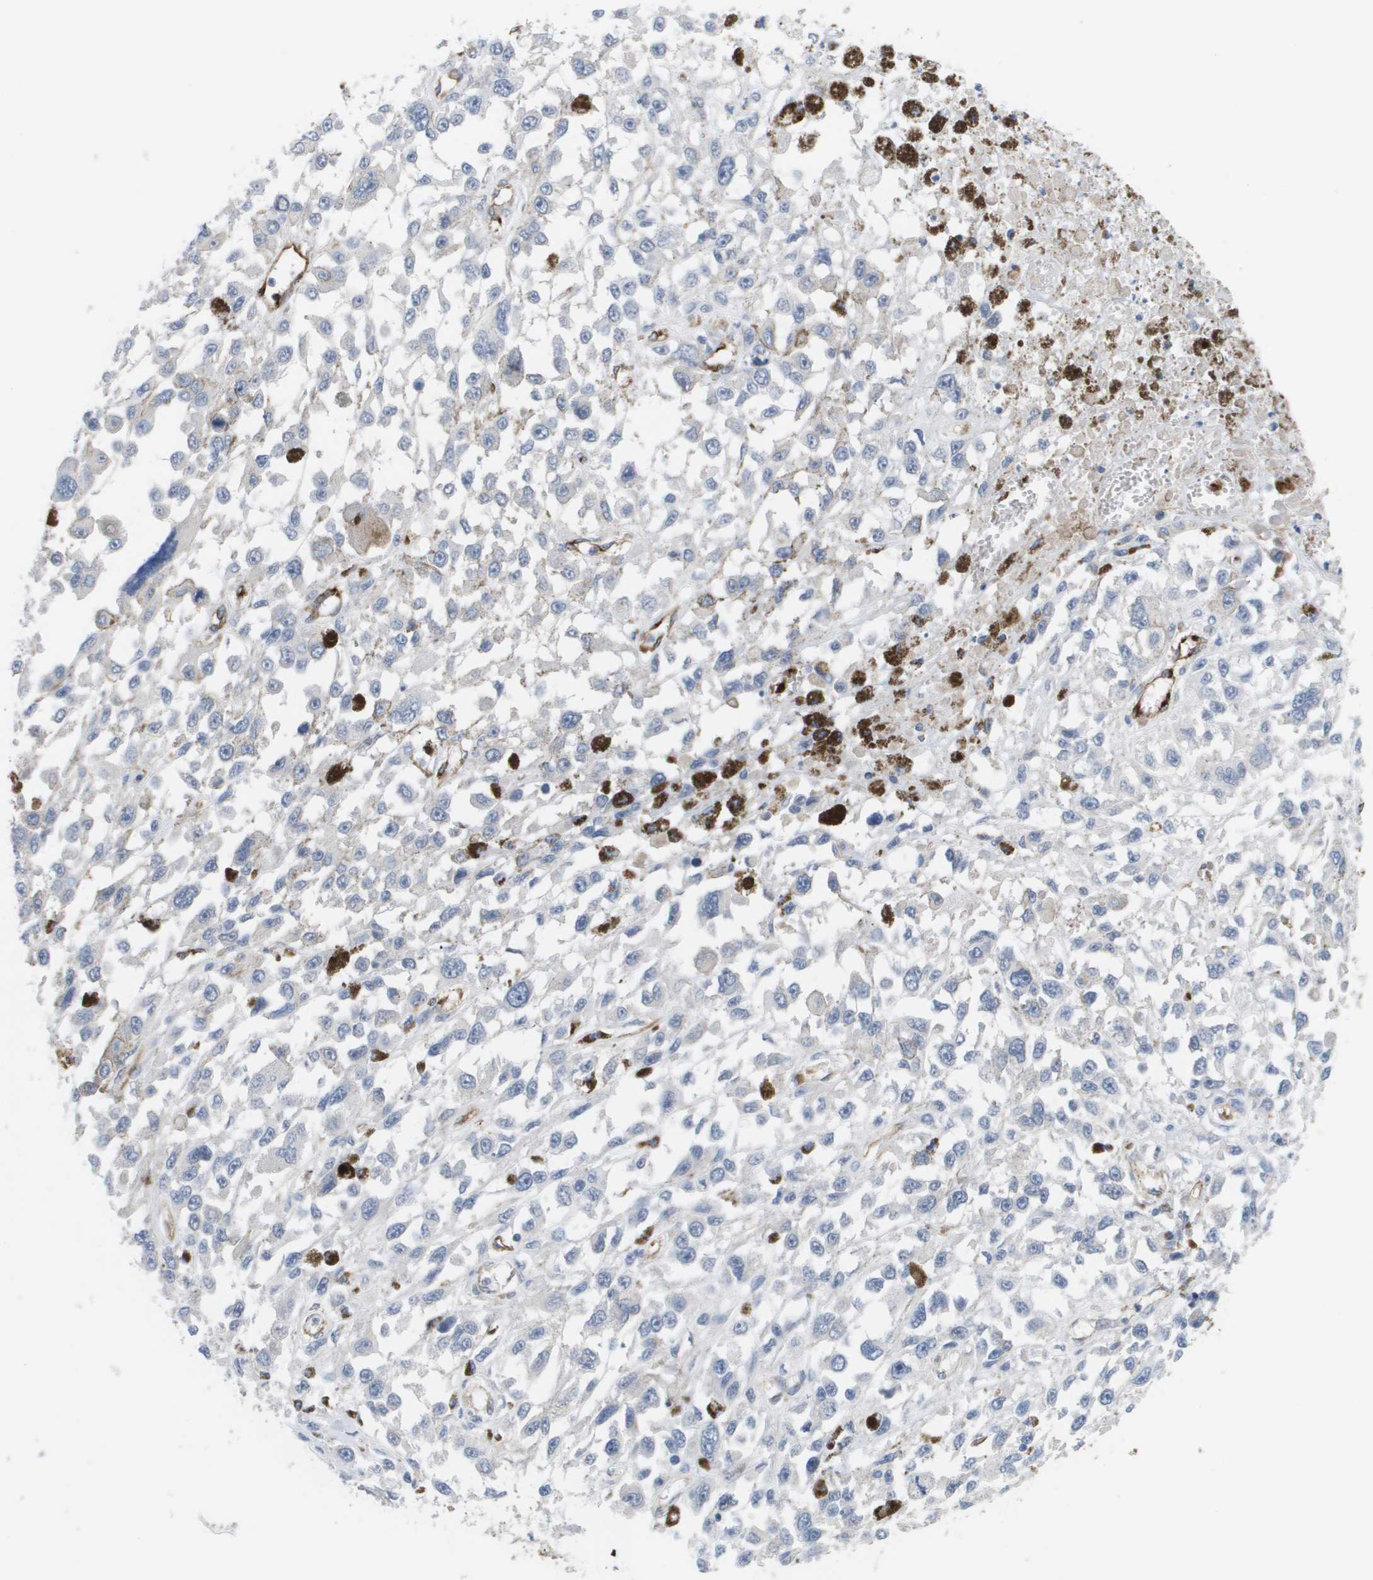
{"staining": {"intensity": "negative", "quantity": "none", "location": "none"}, "tissue": "melanoma", "cell_type": "Tumor cells", "image_type": "cancer", "snomed": [{"axis": "morphology", "description": "Malignant melanoma, Metastatic site"}, {"axis": "topography", "description": "Lymph node"}], "caption": "Immunohistochemistry image of neoplastic tissue: melanoma stained with DAB (3,3'-diaminobenzidine) shows no significant protein staining in tumor cells.", "gene": "ANGPT2", "patient": {"sex": "male", "age": 59}}